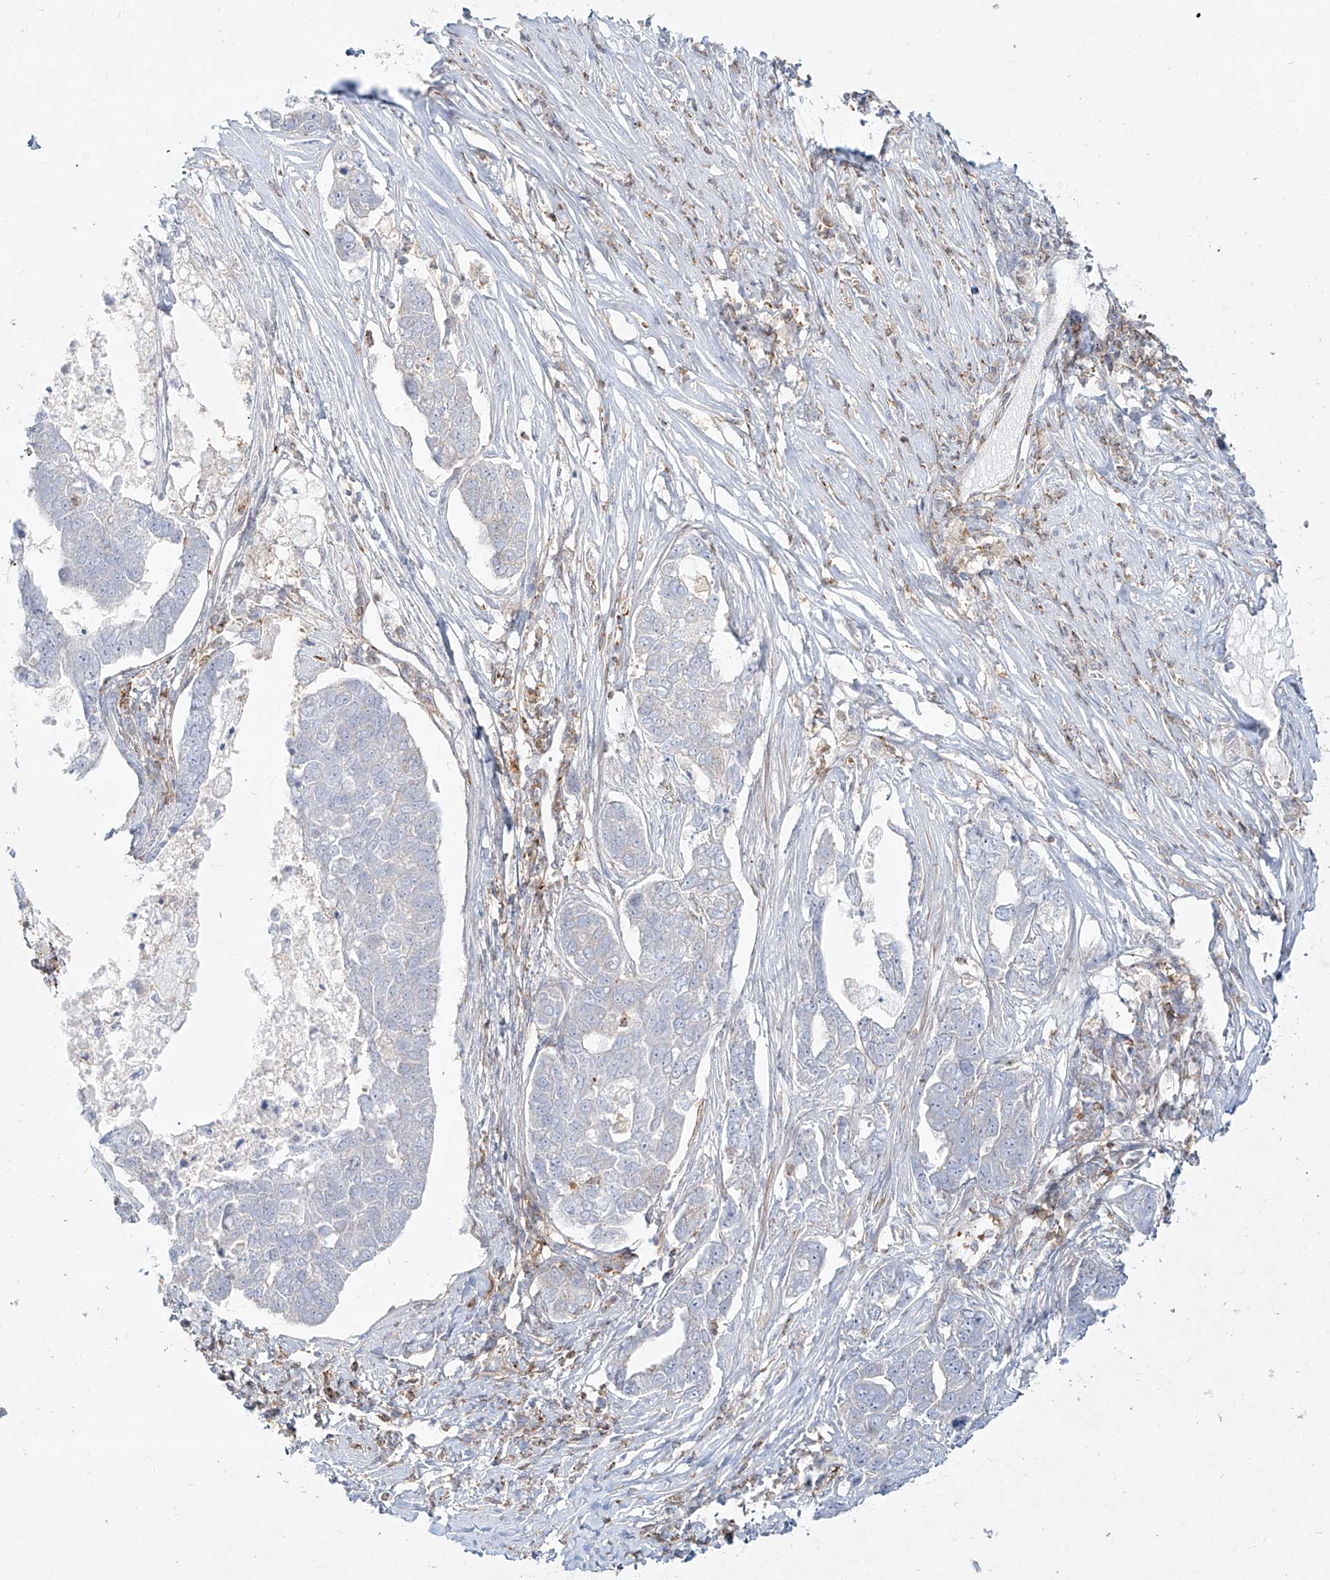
{"staining": {"intensity": "negative", "quantity": "none", "location": "none"}, "tissue": "pancreatic cancer", "cell_type": "Tumor cells", "image_type": "cancer", "snomed": [{"axis": "morphology", "description": "Adenocarcinoma, NOS"}, {"axis": "topography", "description": "Pancreas"}], "caption": "The histopathology image demonstrates no staining of tumor cells in adenocarcinoma (pancreatic). (DAB immunohistochemistry with hematoxylin counter stain).", "gene": "SLC2A12", "patient": {"sex": "female", "age": 61}}